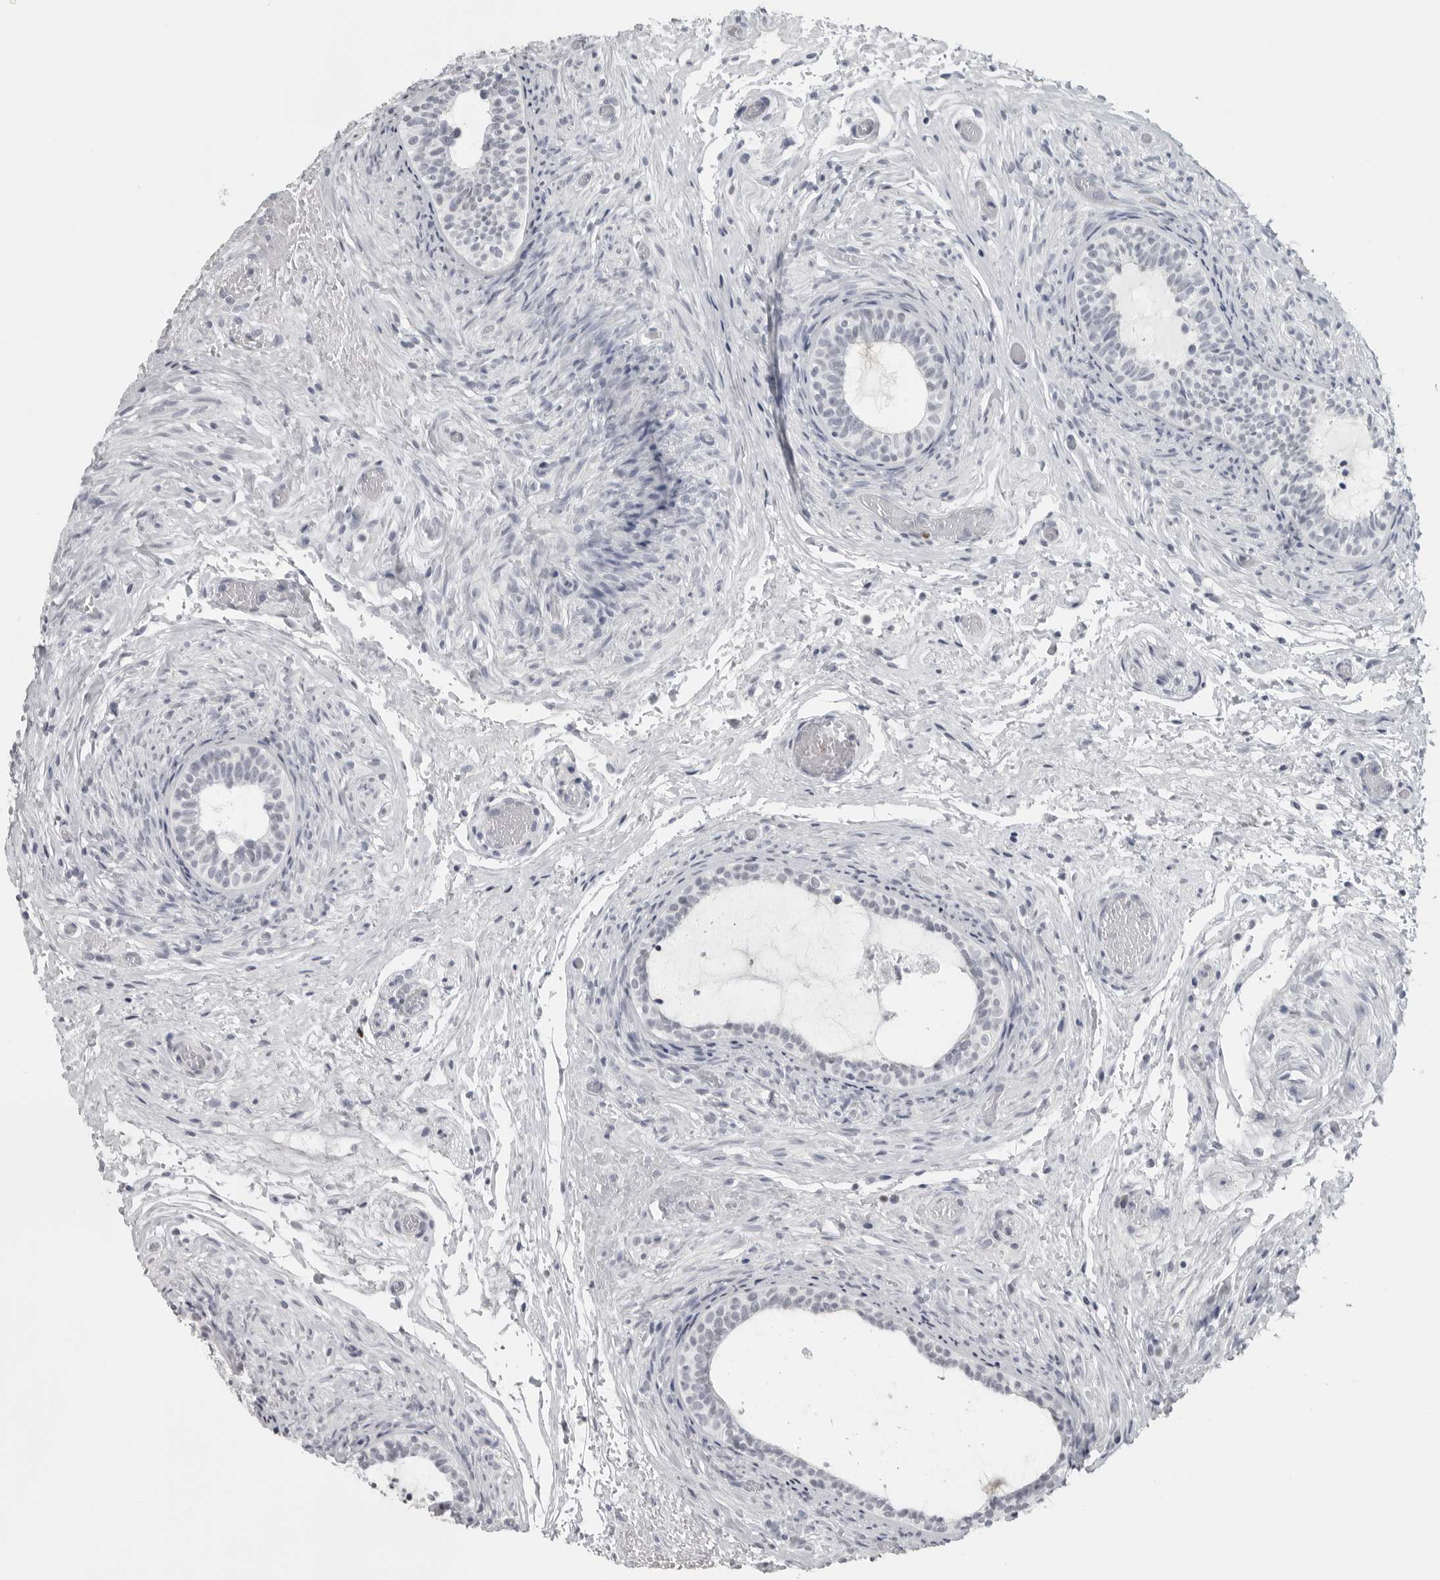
{"staining": {"intensity": "strong", "quantity": "<25%", "location": "nuclear"}, "tissue": "epididymis", "cell_type": "Glandular cells", "image_type": "normal", "snomed": [{"axis": "morphology", "description": "Normal tissue, NOS"}, {"axis": "topography", "description": "Epididymis"}], "caption": "An immunohistochemistry photomicrograph of normal tissue is shown. Protein staining in brown shows strong nuclear positivity in epididymis within glandular cells.", "gene": "SATB2", "patient": {"sex": "male", "age": 5}}